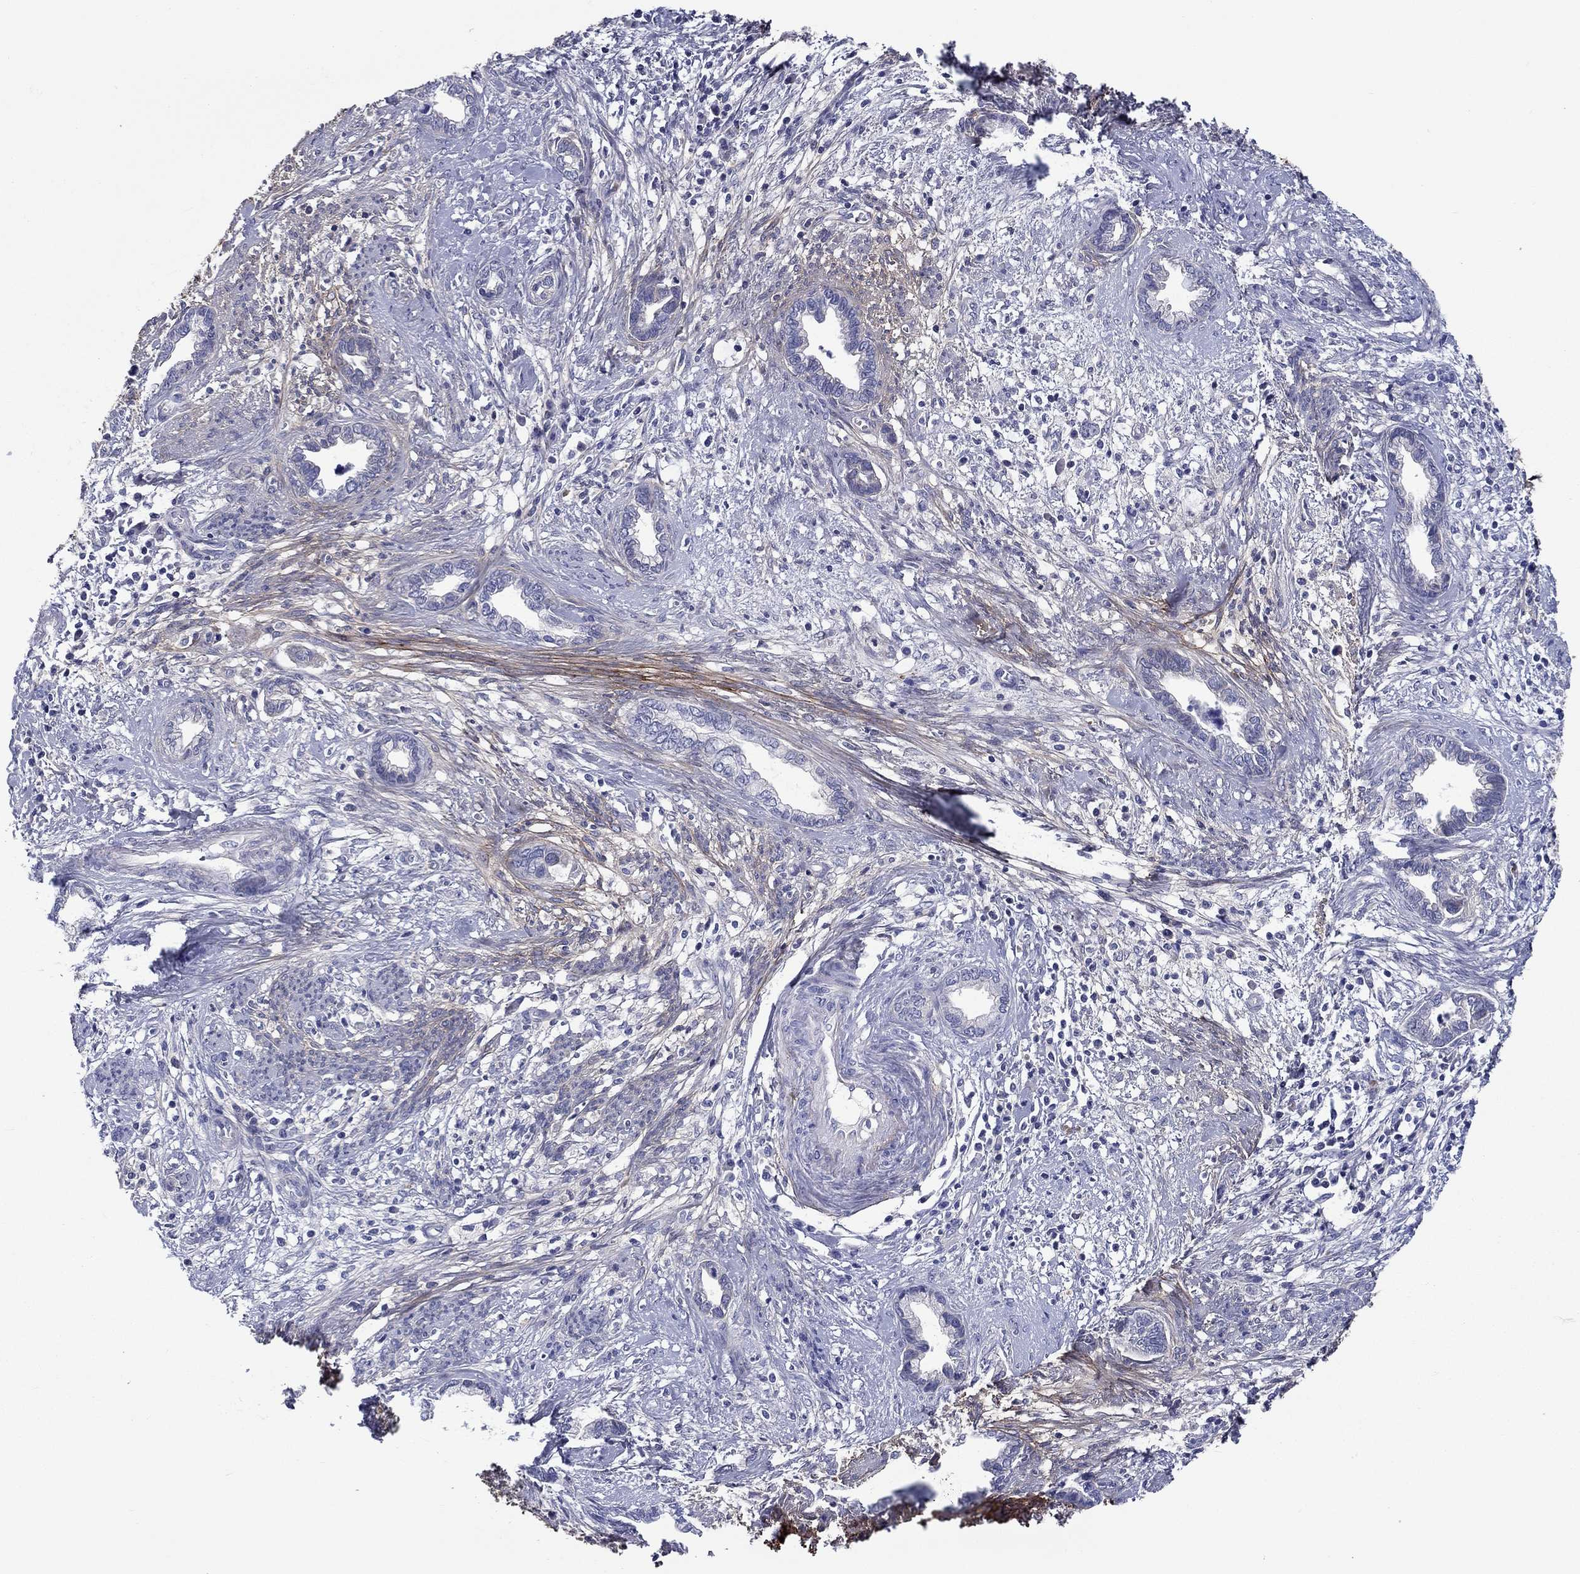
{"staining": {"intensity": "negative", "quantity": "none", "location": "none"}, "tissue": "cervical cancer", "cell_type": "Tumor cells", "image_type": "cancer", "snomed": [{"axis": "morphology", "description": "Adenocarcinoma, NOS"}, {"axis": "topography", "description": "Cervix"}], "caption": "Cervical cancer stained for a protein using IHC exhibits no staining tumor cells.", "gene": "TGFBI", "patient": {"sex": "female", "age": 62}}